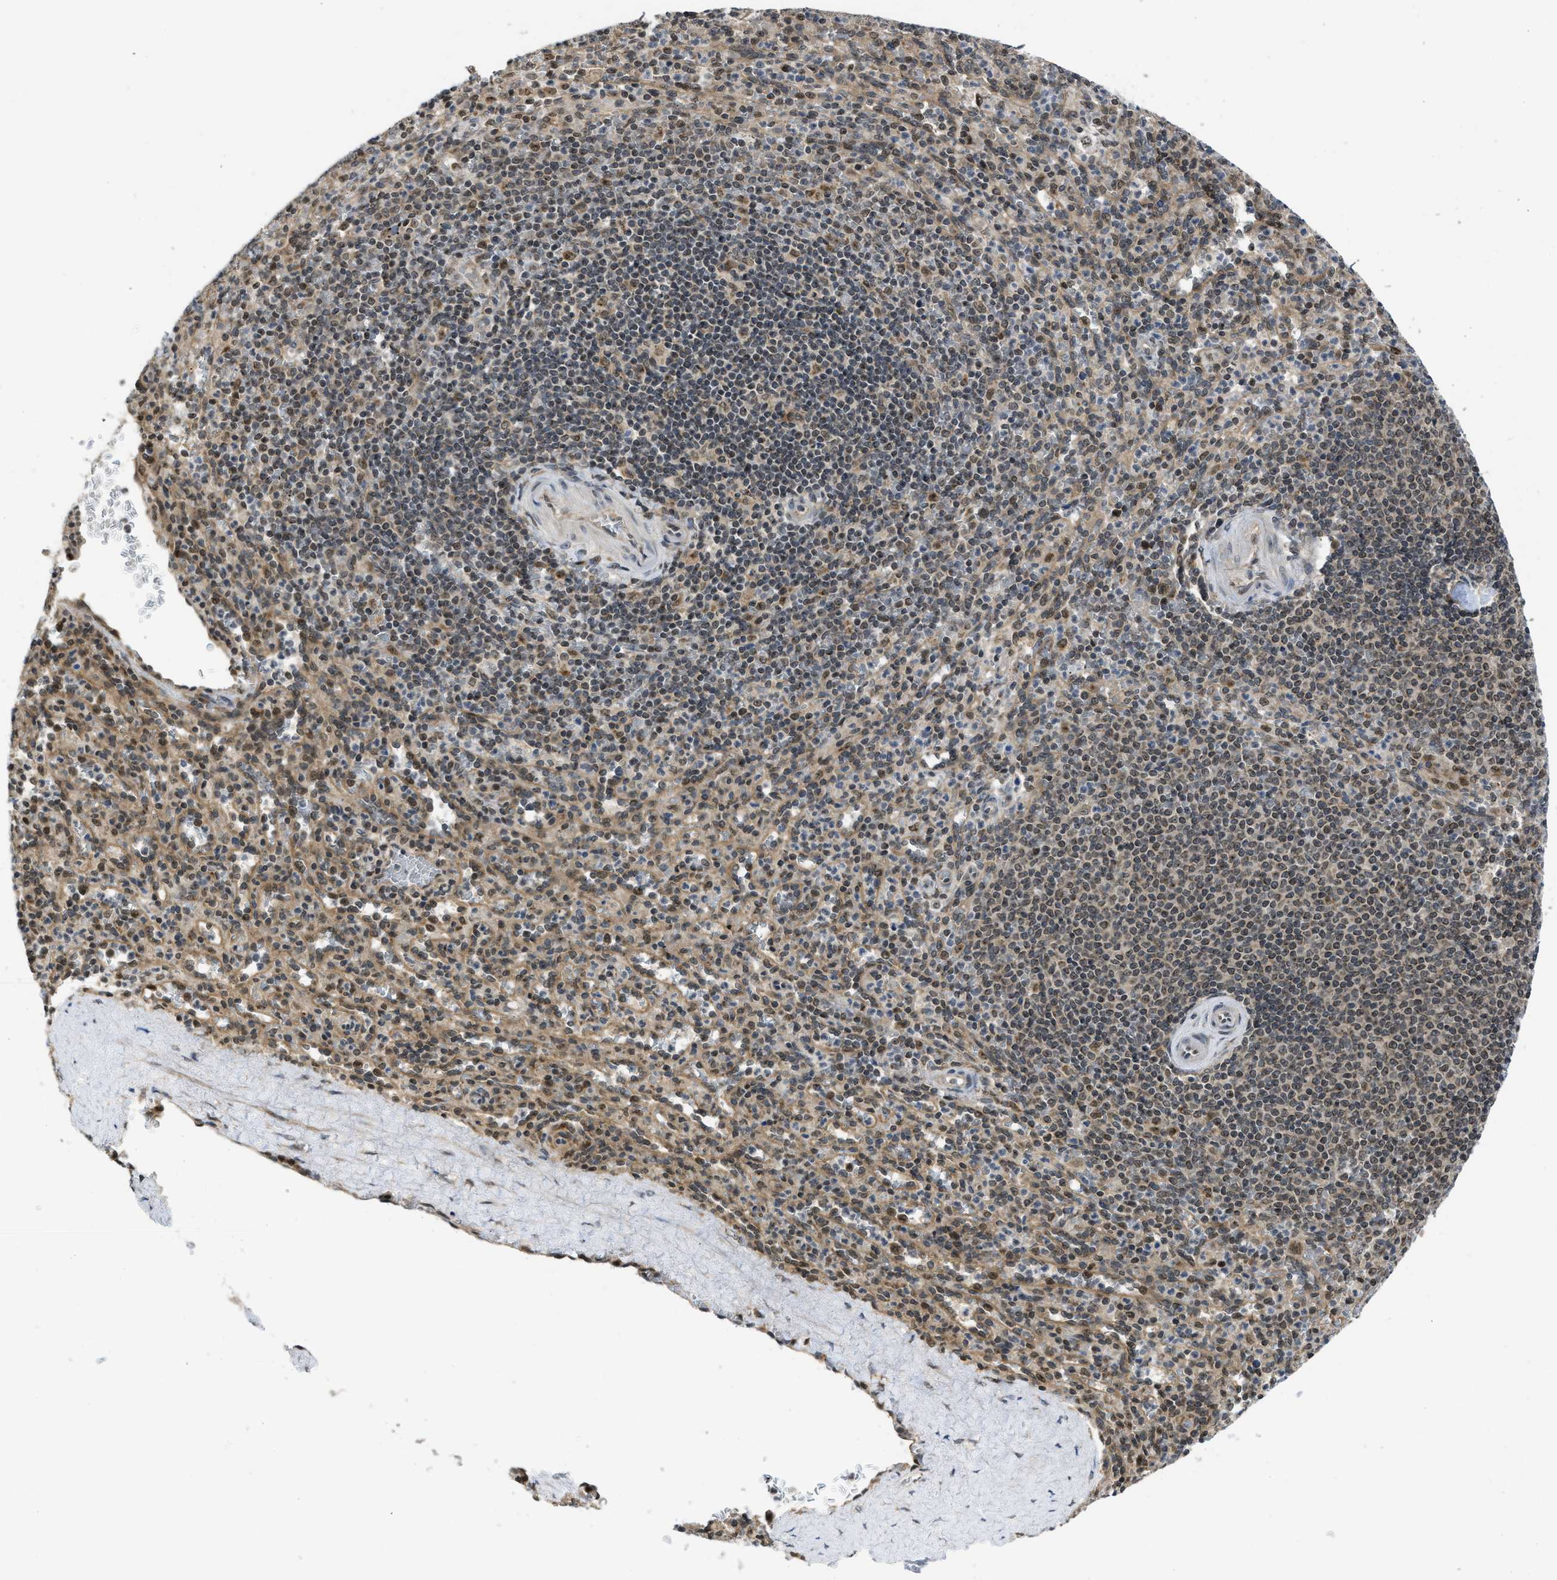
{"staining": {"intensity": "moderate", "quantity": "25%-75%", "location": "nuclear"}, "tissue": "spleen", "cell_type": "Cells in red pulp", "image_type": "normal", "snomed": [{"axis": "morphology", "description": "Normal tissue, NOS"}, {"axis": "topography", "description": "Spleen"}], "caption": "A medium amount of moderate nuclear expression is identified in approximately 25%-75% of cells in red pulp in unremarkable spleen. (DAB = brown stain, brightfield microscopy at high magnification).", "gene": "TACC1", "patient": {"sex": "male", "age": 36}}